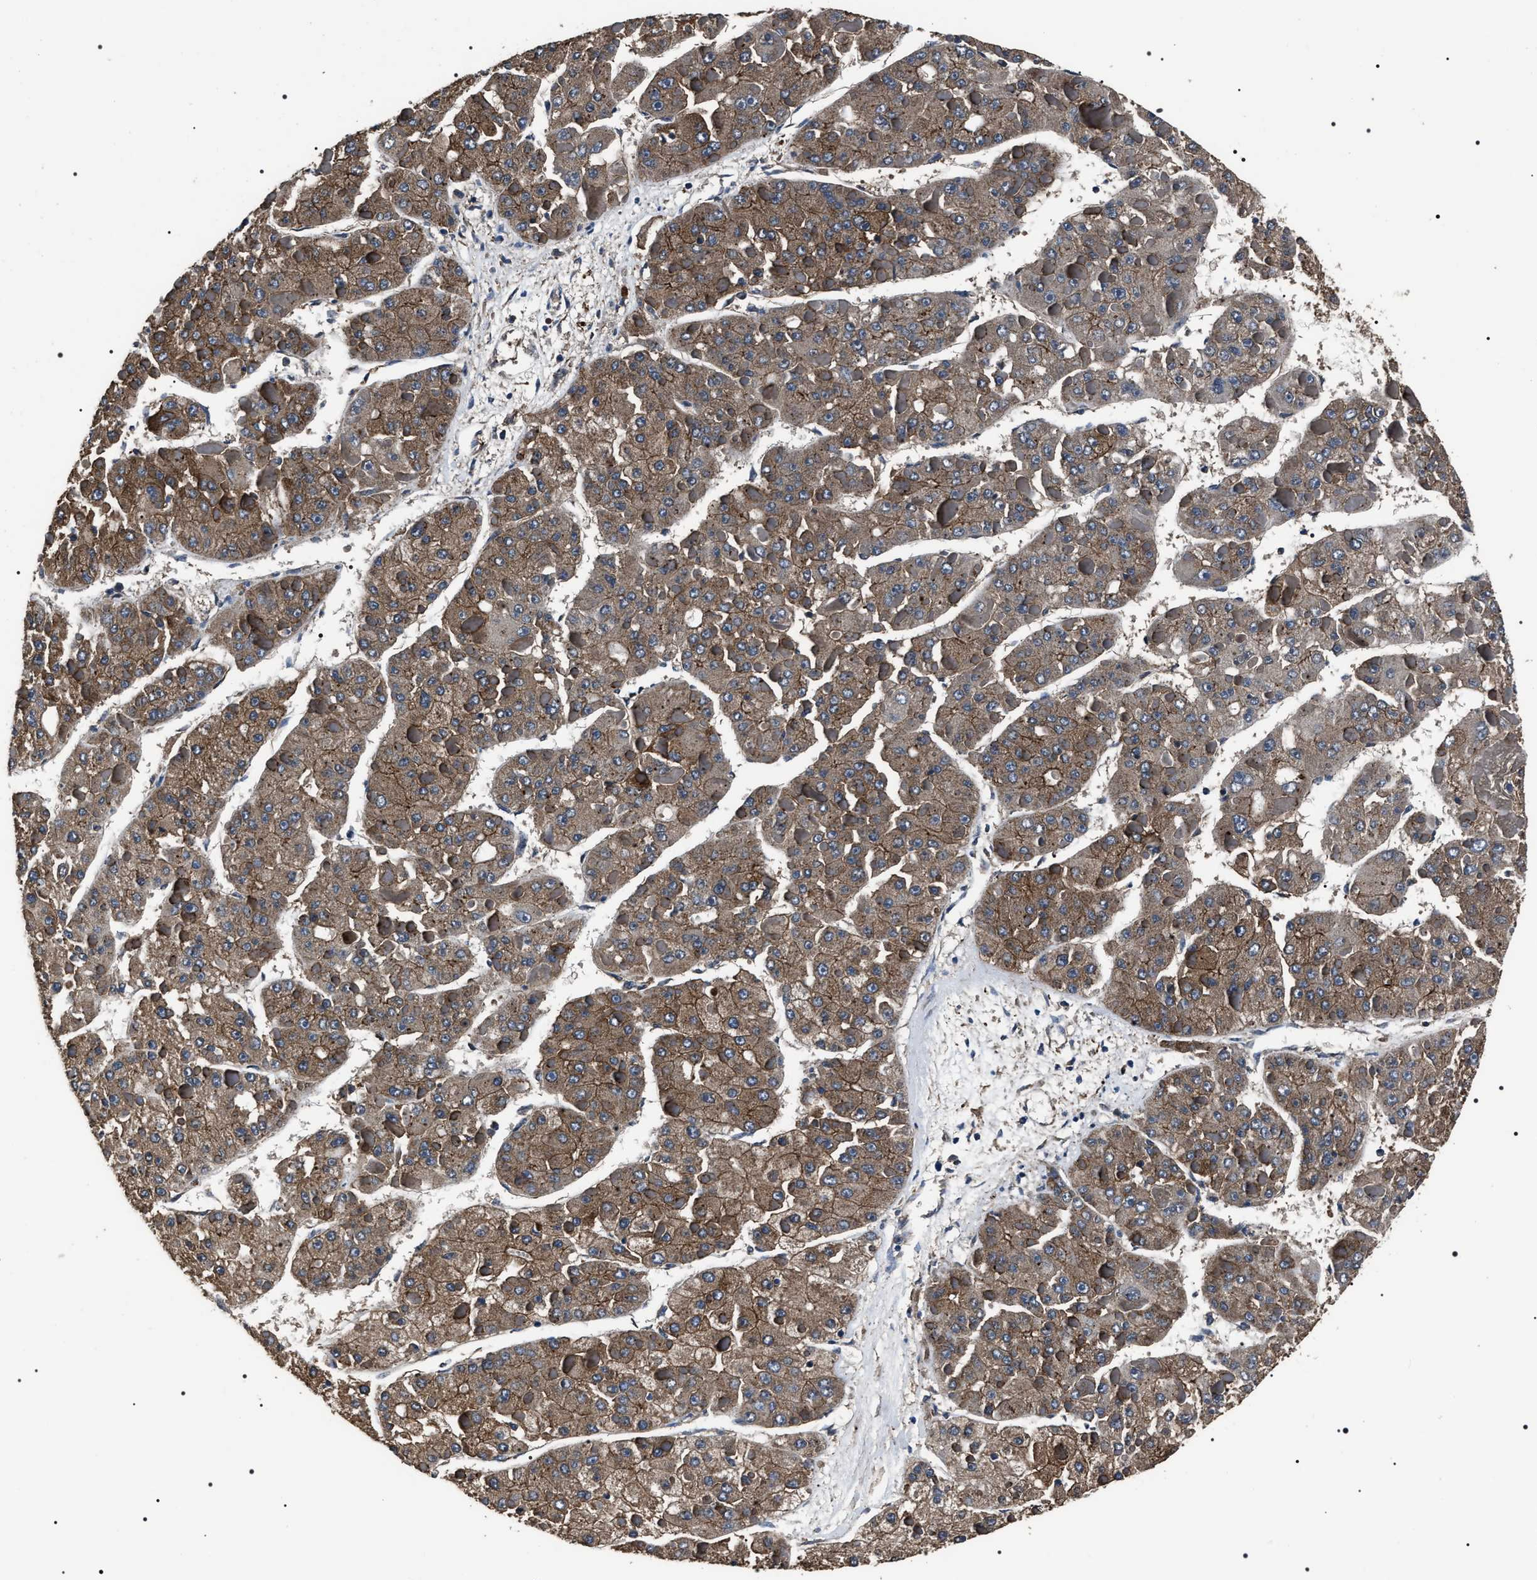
{"staining": {"intensity": "moderate", "quantity": ">75%", "location": "cytoplasmic/membranous"}, "tissue": "liver cancer", "cell_type": "Tumor cells", "image_type": "cancer", "snomed": [{"axis": "morphology", "description": "Carcinoma, Hepatocellular, NOS"}, {"axis": "topography", "description": "Liver"}], "caption": "The photomicrograph shows a brown stain indicating the presence of a protein in the cytoplasmic/membranous of tumor cells in liver cancer.", "gene": "HSCB", "patient": {"sex": "female", "age": 73}}